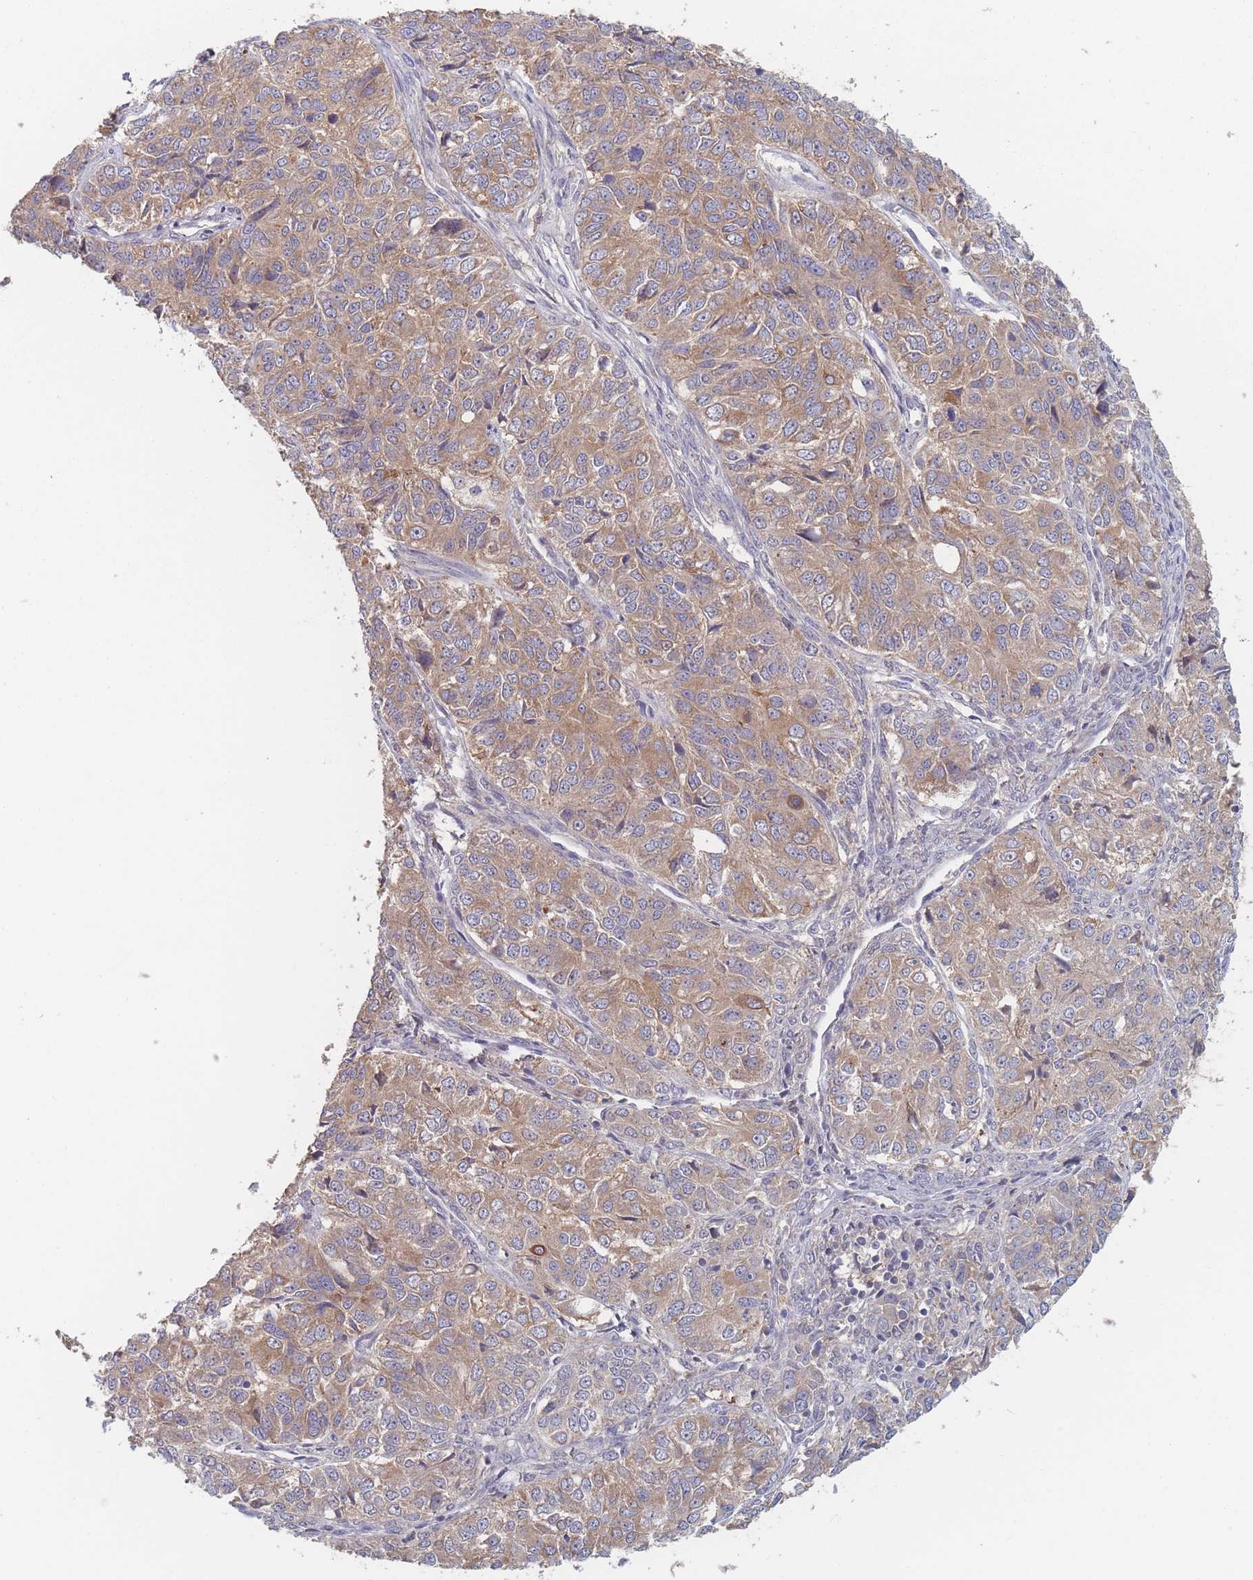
{"staining": {"intensity": "moderate", "quantity": ">75%", "location": "cytoplasmic/membranous"}, "tissue": "ovarian cancer", "cell_type": "Tumor cells", "image_type": "cancer", "snomed": [{"axis": "morphology", "description": "Carcinoma, endometroid"}, {"axis": "topography", "description": "Ovary"}], "caption": "Protein staining of ovarian cancer (endometroid carcinoma) tissue reveals moderate cytoplasmic/membranous positivity in approximately >75% of tumor cells.", "gene": "EFCC1", "patient": {"sex": "female", "age": 51}}